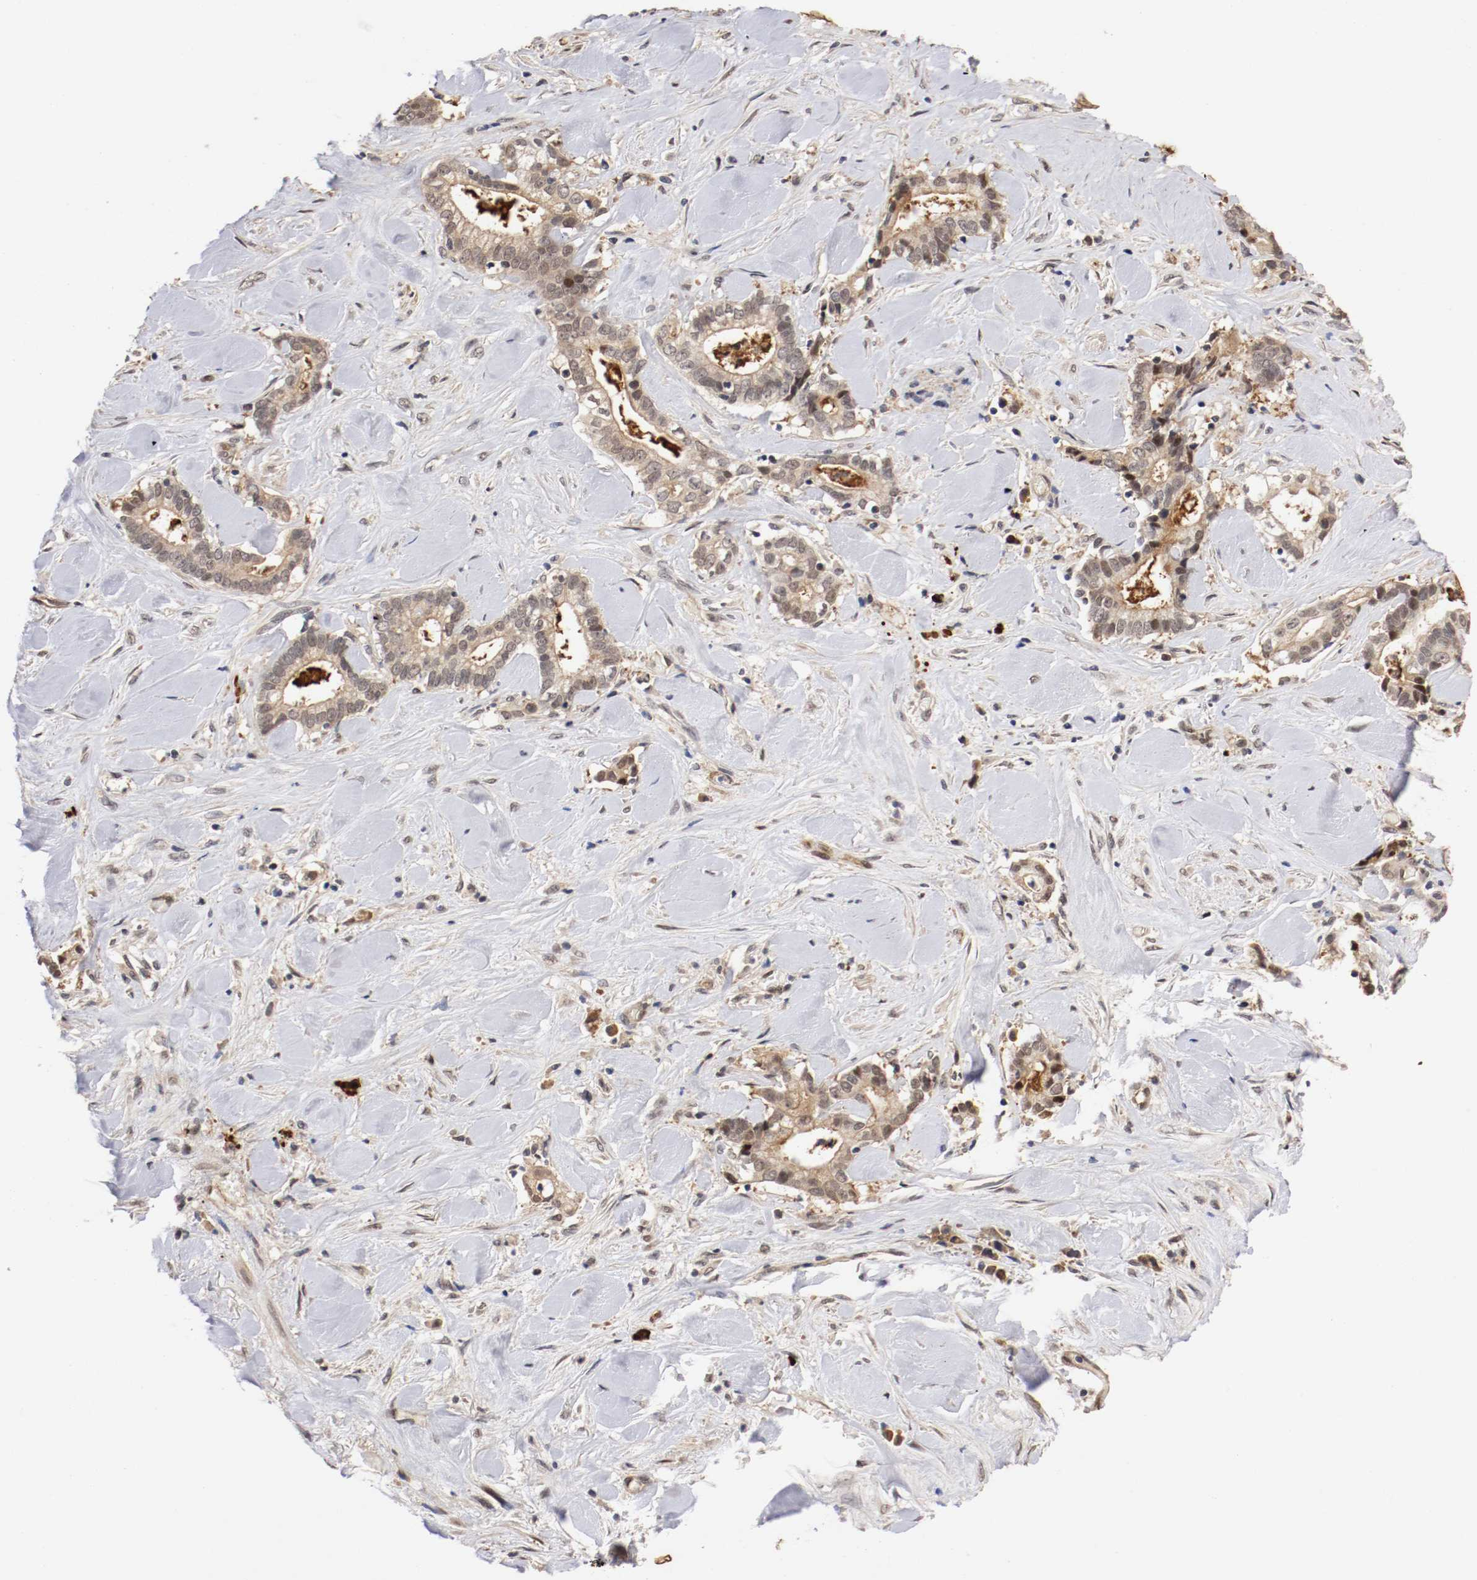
{"staining": {"intensity": "weak", "quantity": ">75%", "location": "cytoplasmic/membranous,nuclear"}, "tissue": "liver cancer", "cell_type": "Tumor cells", "image_type": "cancer", "snomed": [{"axis": "morphology", "description": "Cholangiocarcinoma"}, {"axis": "topography", "description": "Liver"}], "caption": "Immunohistochemical staining of human cholangiocarcinoma (liver) reveals low levels of weak cytoplasmic/membranous and nuclear protein staining in about >75% of tumor cells.", "gene": "DNMT3B", "patient": {"sex": "male", "age": 57}}